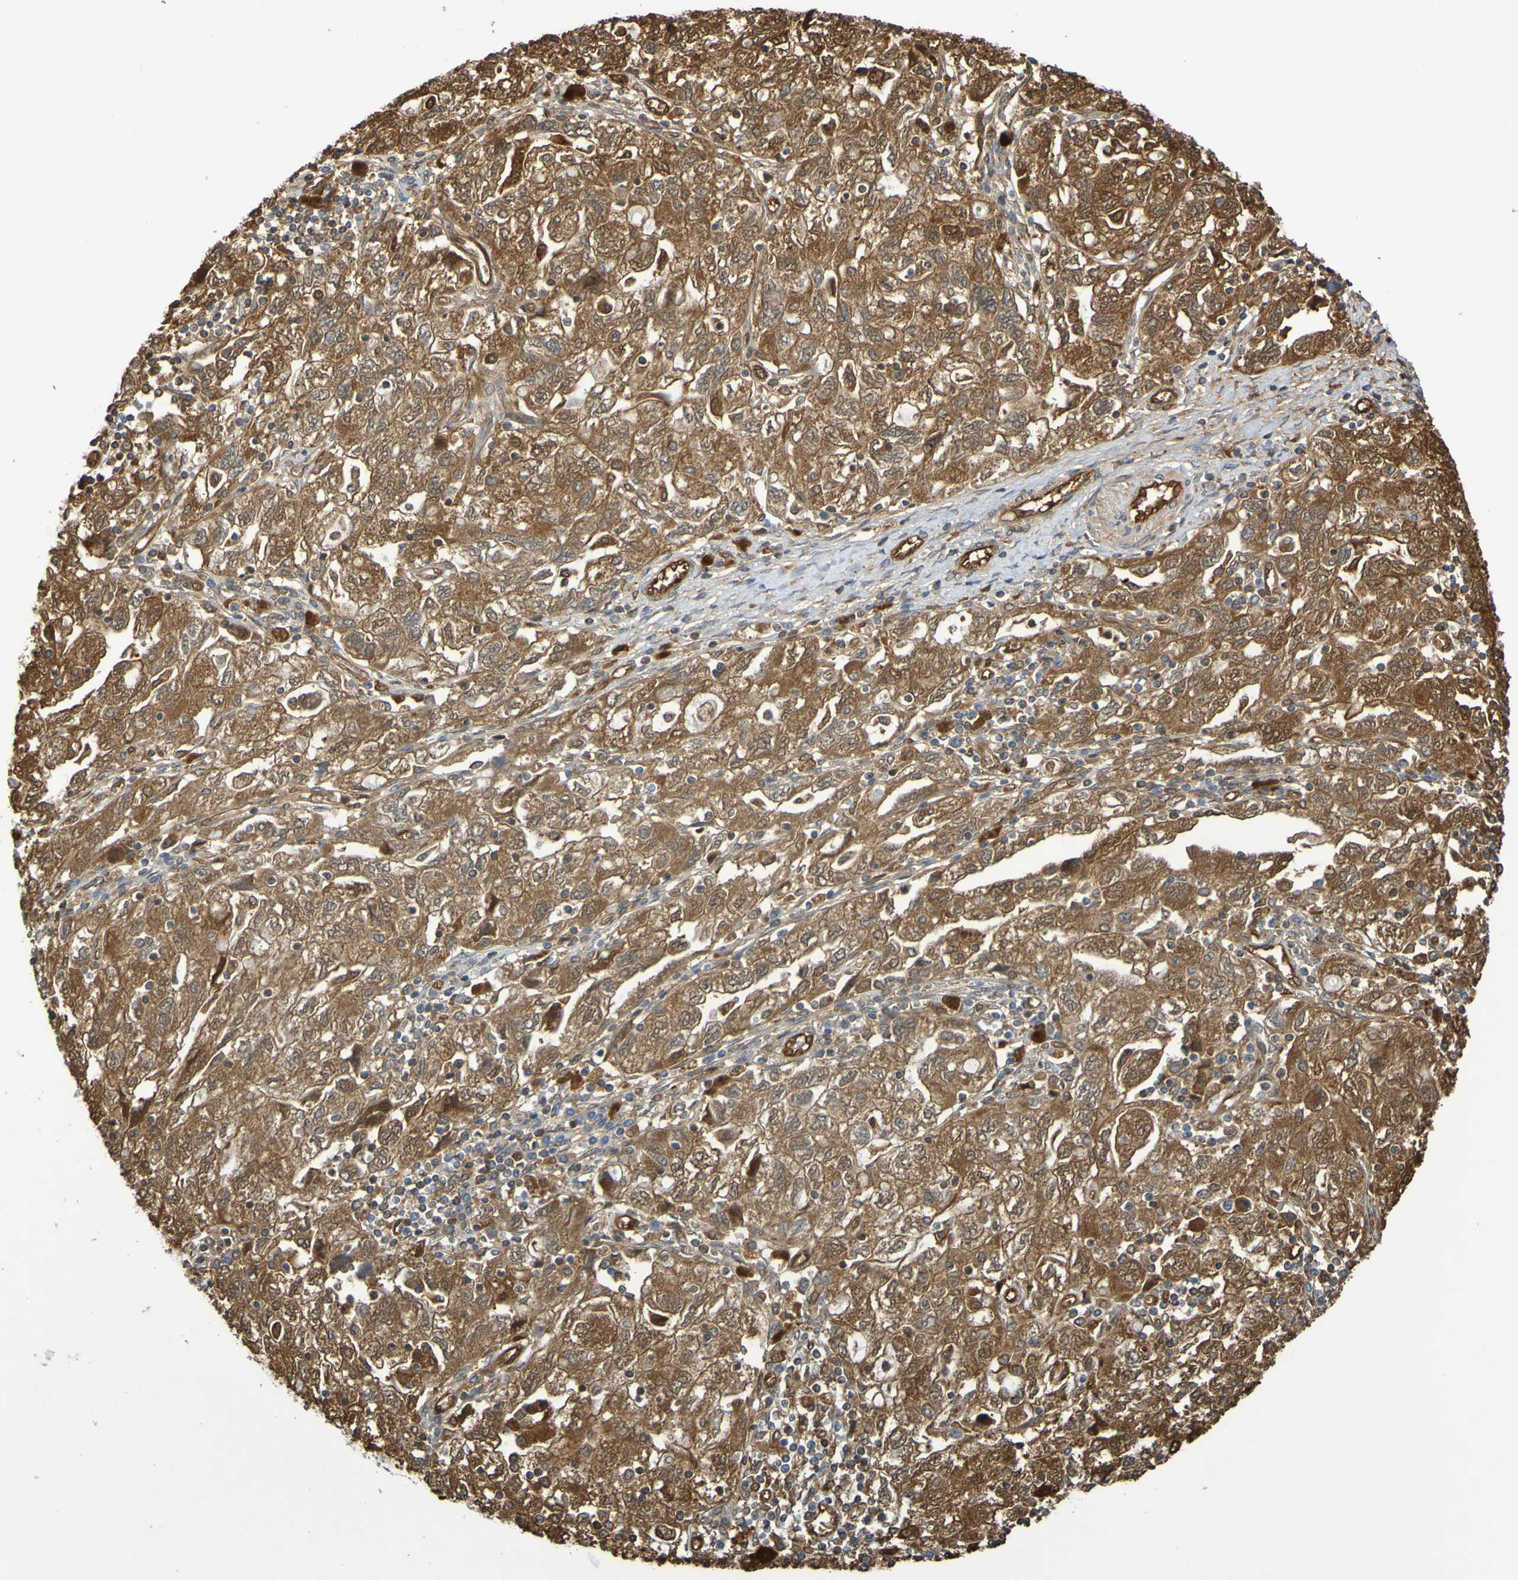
{"staining": {"intensity": "moderate", "quantity": ">75%", "location": "cytoplasmic/membranous"}, "tissue": "ovarian cancer", "cell_type": "Tumor cells", "image_type": "cancer", "snomed": [{"axis": "morphology", "description": "Carcinoma, NOS"}, {"axis": "morphology", "description": "Cystadenocarcinoma, serous, NOS"}, {"axis": "topography", "description": "Ovary"}], "caption": "Tumor cells exhibit moderate cytoplasmic/membranous staining in approximately >75% of cells in ovarian cancer. Using DAB (brown) and hematoxylin (blue) stains, captured at high magnification using brightfield microscopy.", "gene": "SERPINB6", "patient": {"sex": "female", "age": 69}}